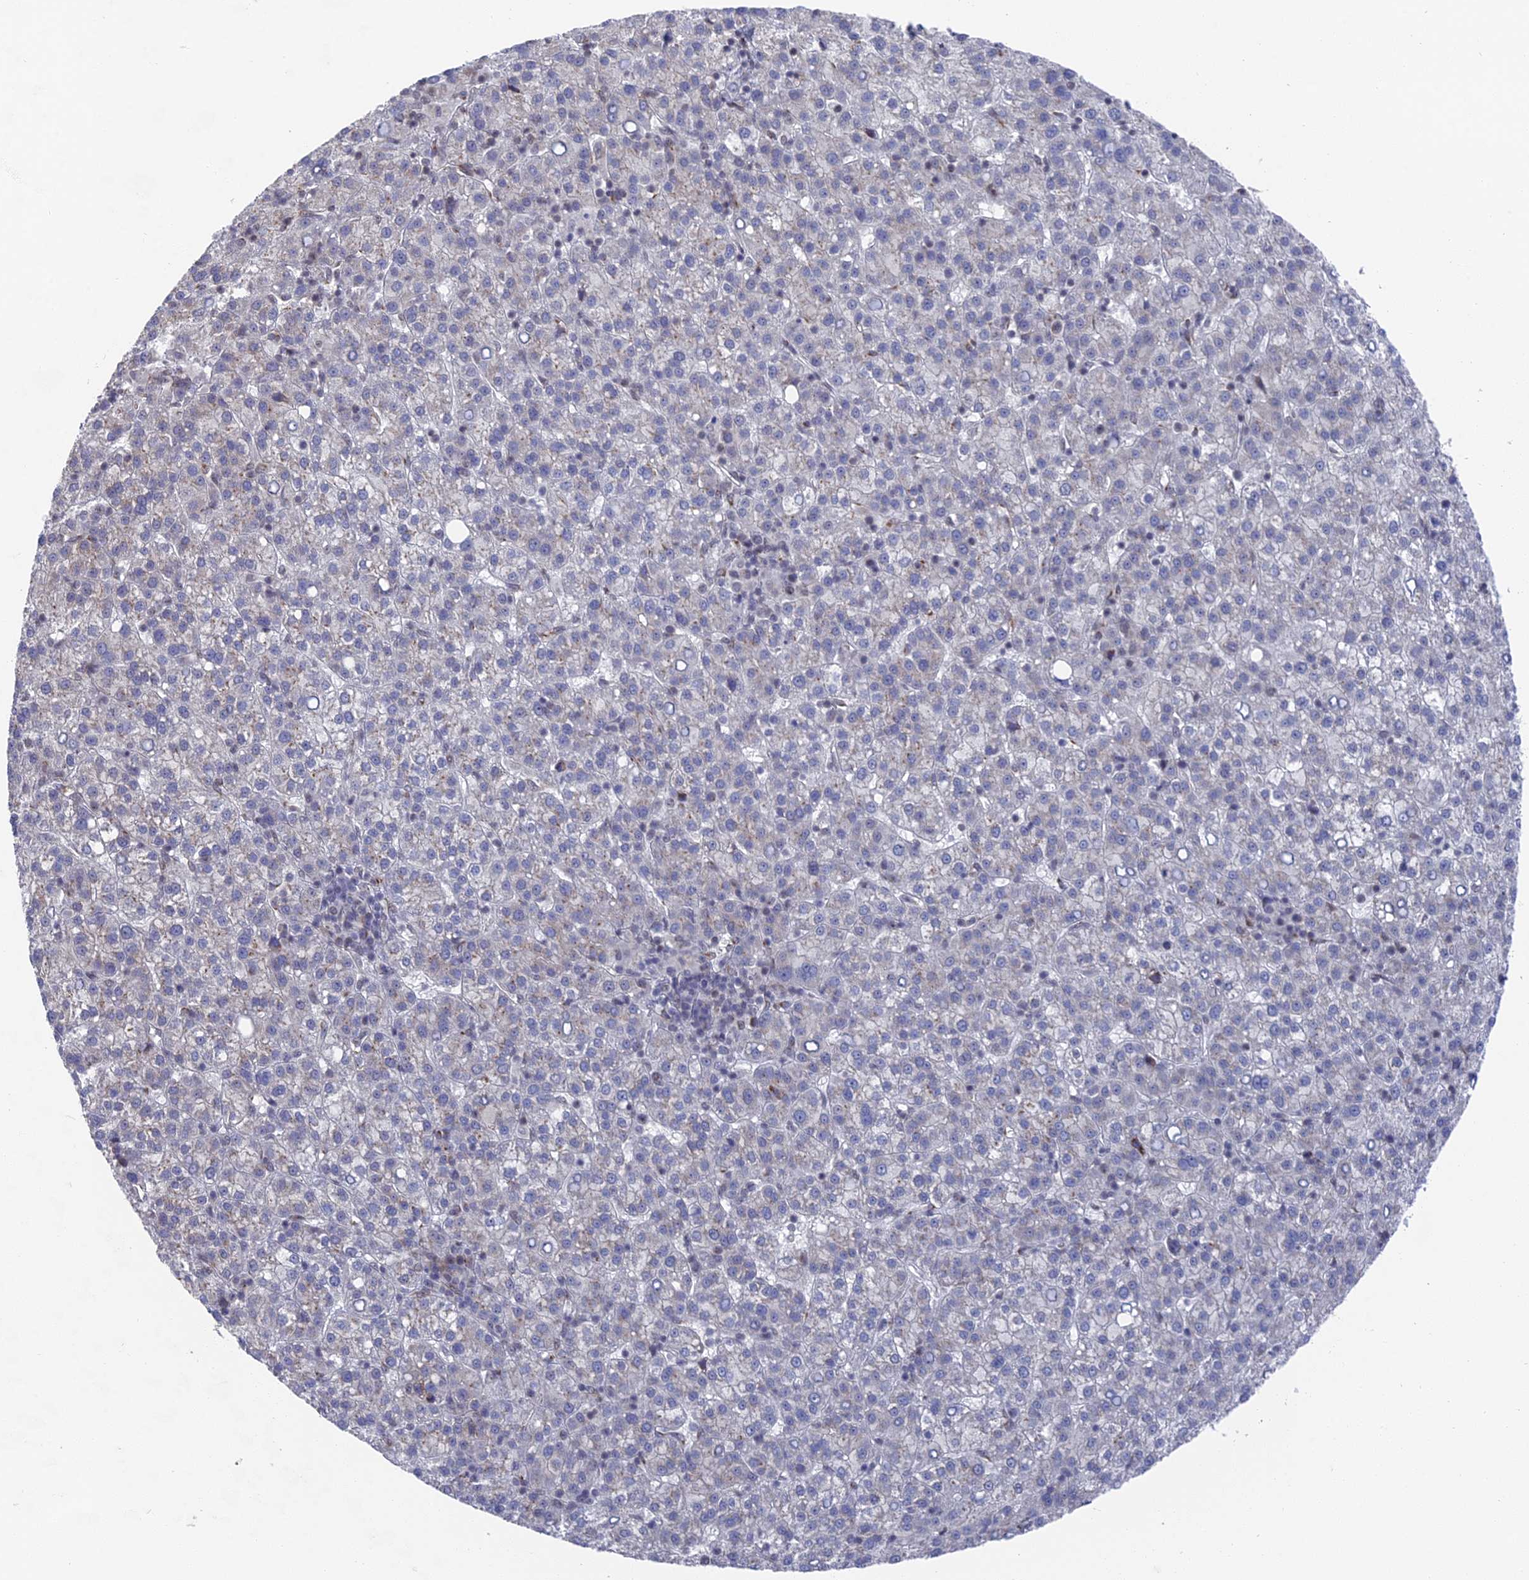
{"staining": {"intensity": "negative", "quantity": "none", "location": "none"}, "tissue": "liver cancer", "cell_type": "Tumor cells", "image_type": "cancer", "snomed": [{"axis": "morphology", "description": "Carcinoma, Hepatocellular, NOS"}, {"axis": "topography", "description": "Liver"}], "caption": "Photomicrograph shows no significant protein expression in tumor cells of liver cancer (hepatocellular carcinoma).", "gene": "FHIP2A", "patient": {"sex": "female", "age": 58}}